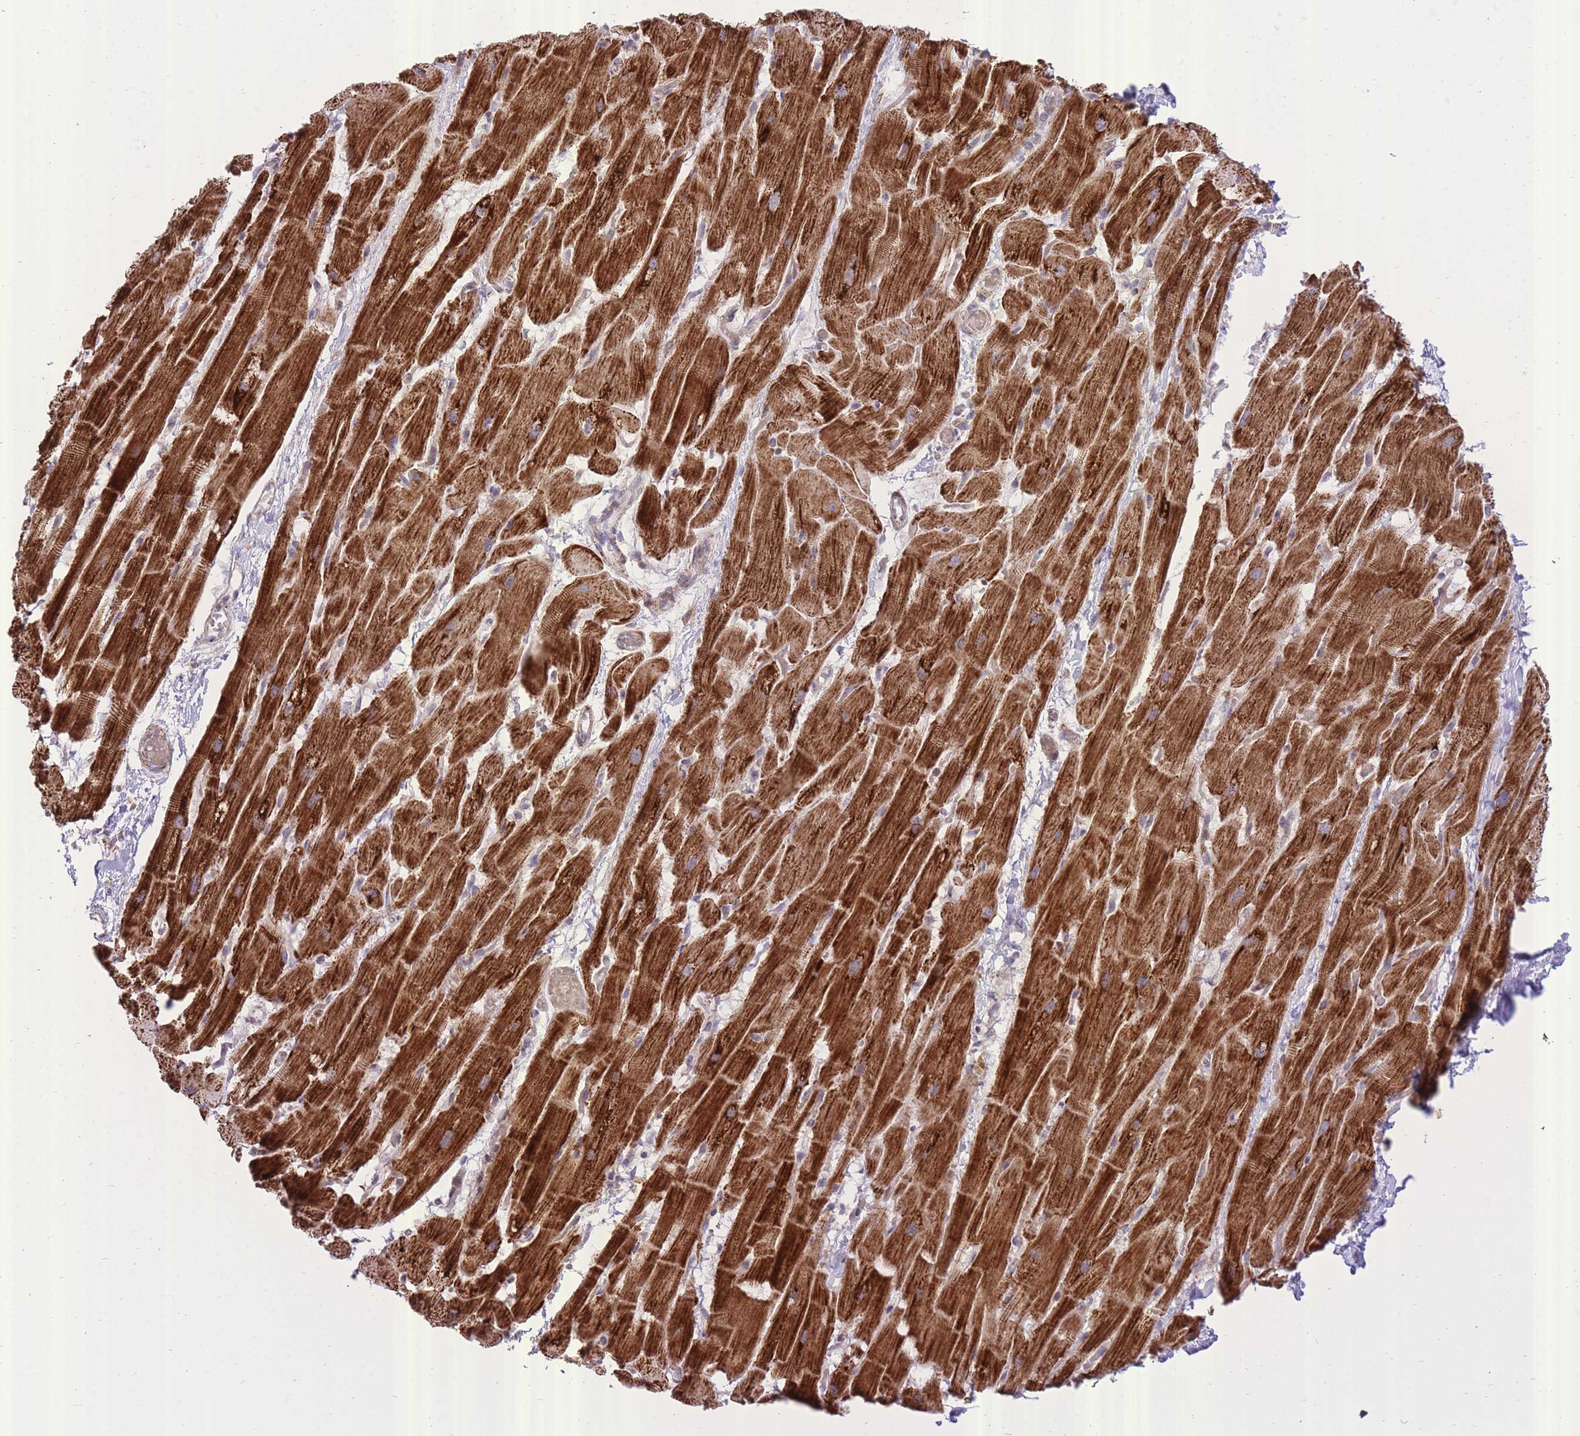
{"staining": {"intensity": "strong", "quantity": ">75%", "location": "cytoplasmic/membranous"}, "tissue": "heart muscle", "cell_type": "Cardiomyocytes", "image_type": "normal", "snomed": [{"axis": "morphology", "description": "Normal tissue, NOS"}, {"axis": "topography", "description": "Heart"}], "caption": "A photomicrograph showing strong cytoplasmic/membranous positivity in approximately >75% of cardiomyocytes in normal heart muscle, as visualized by brown immunohistochemical staining.", "gene": "SLC4A4", "patient": {"sex": "male", "age": 37}}